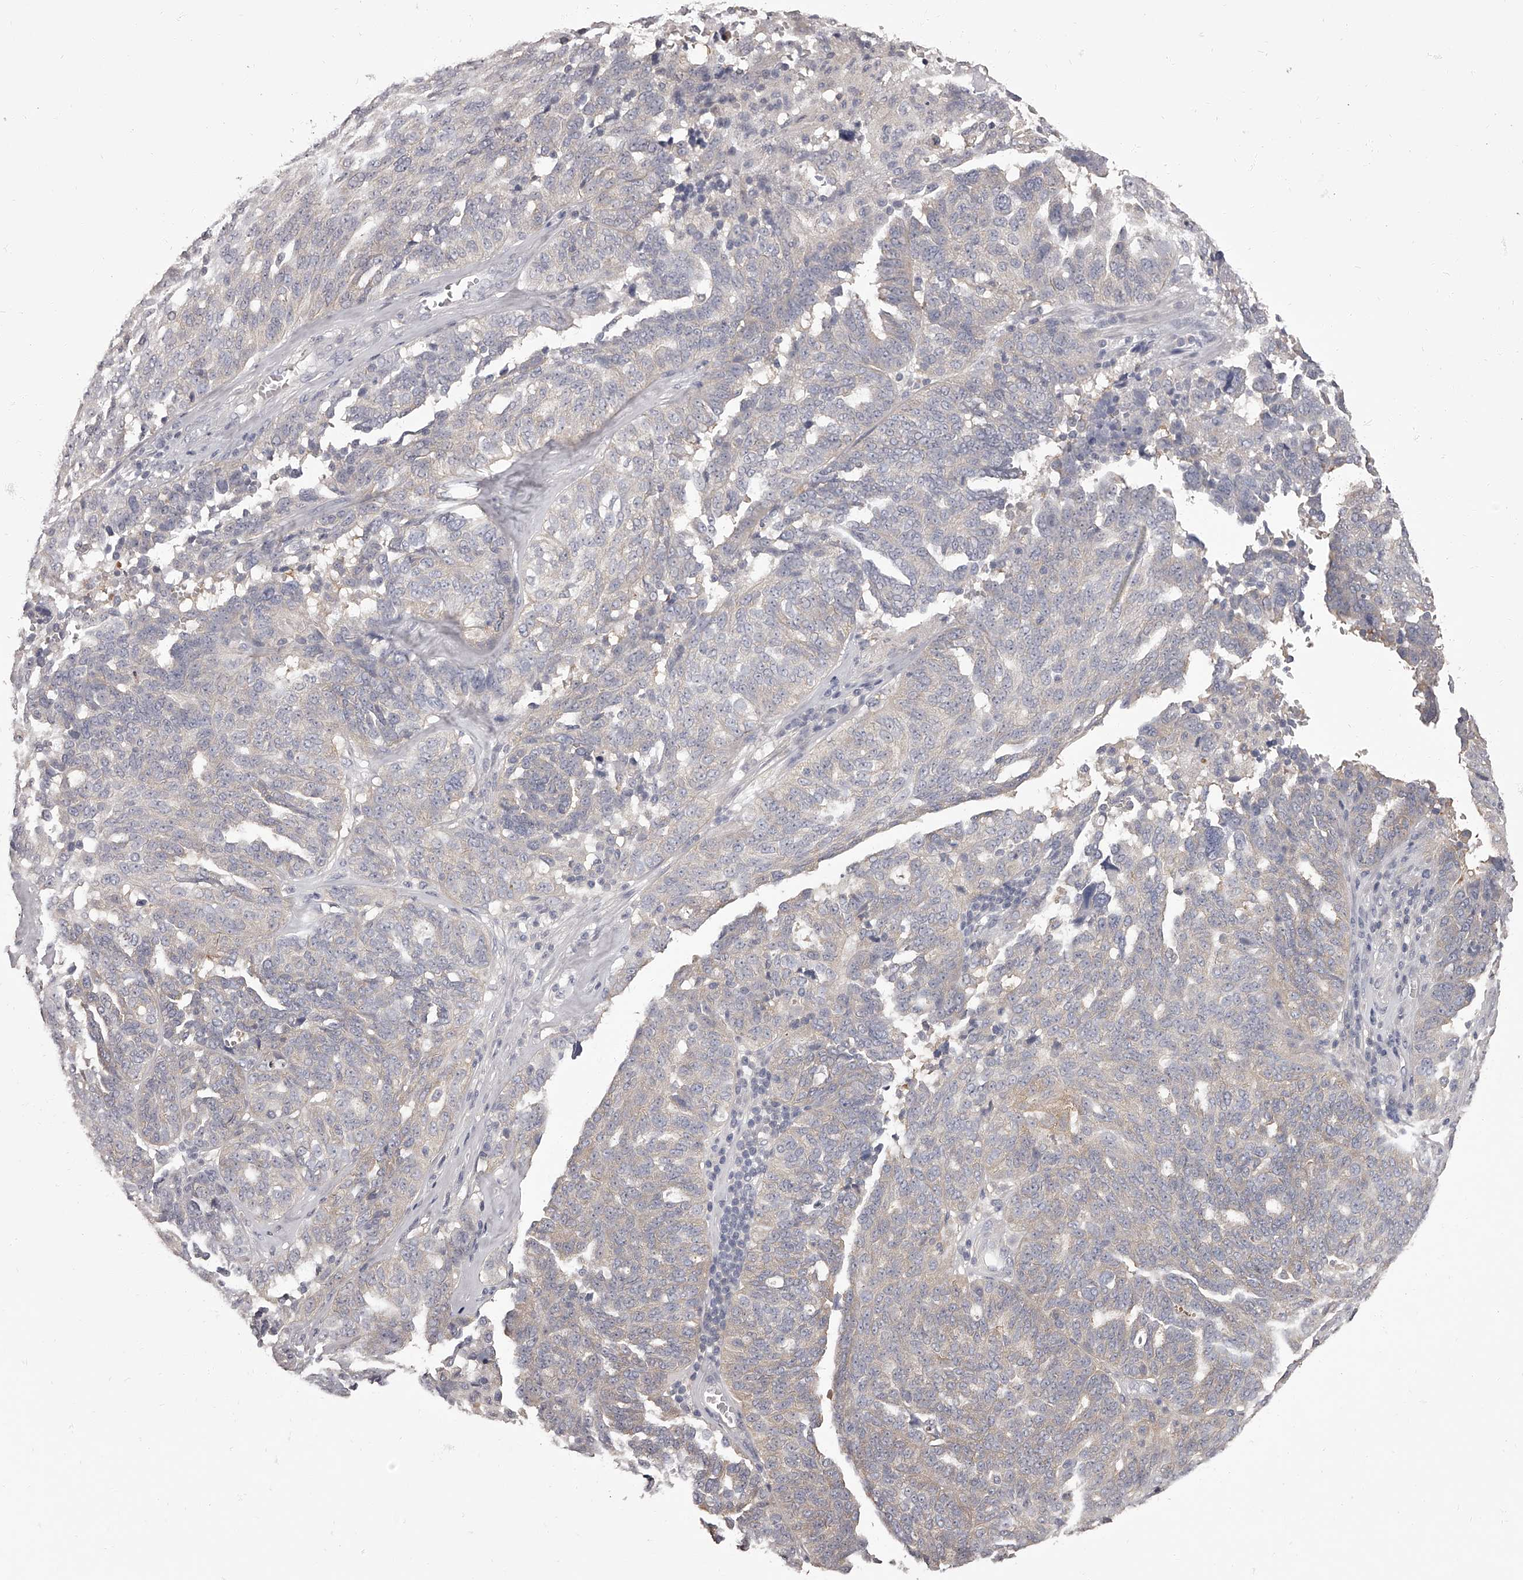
{"staining": {"intensity": "negative", "quantity": "none", "location": "none"}, "tissue": "ovarian cancer", "cell_type": "Tumor cells", "image_type": "cancer", "snomed": [{"axis": "morphology", "description": "Cystadenocarcinoma, serous, NOS"}, {"axis": "topography", "description": "Ovary"}], "caption": "The histopathology image exhibits no staining of tumor cells in ovarian cancer (serous cystadenocarcinoma).", "gene": "APEH", "patient": {"sex": "female", "age": 59}}